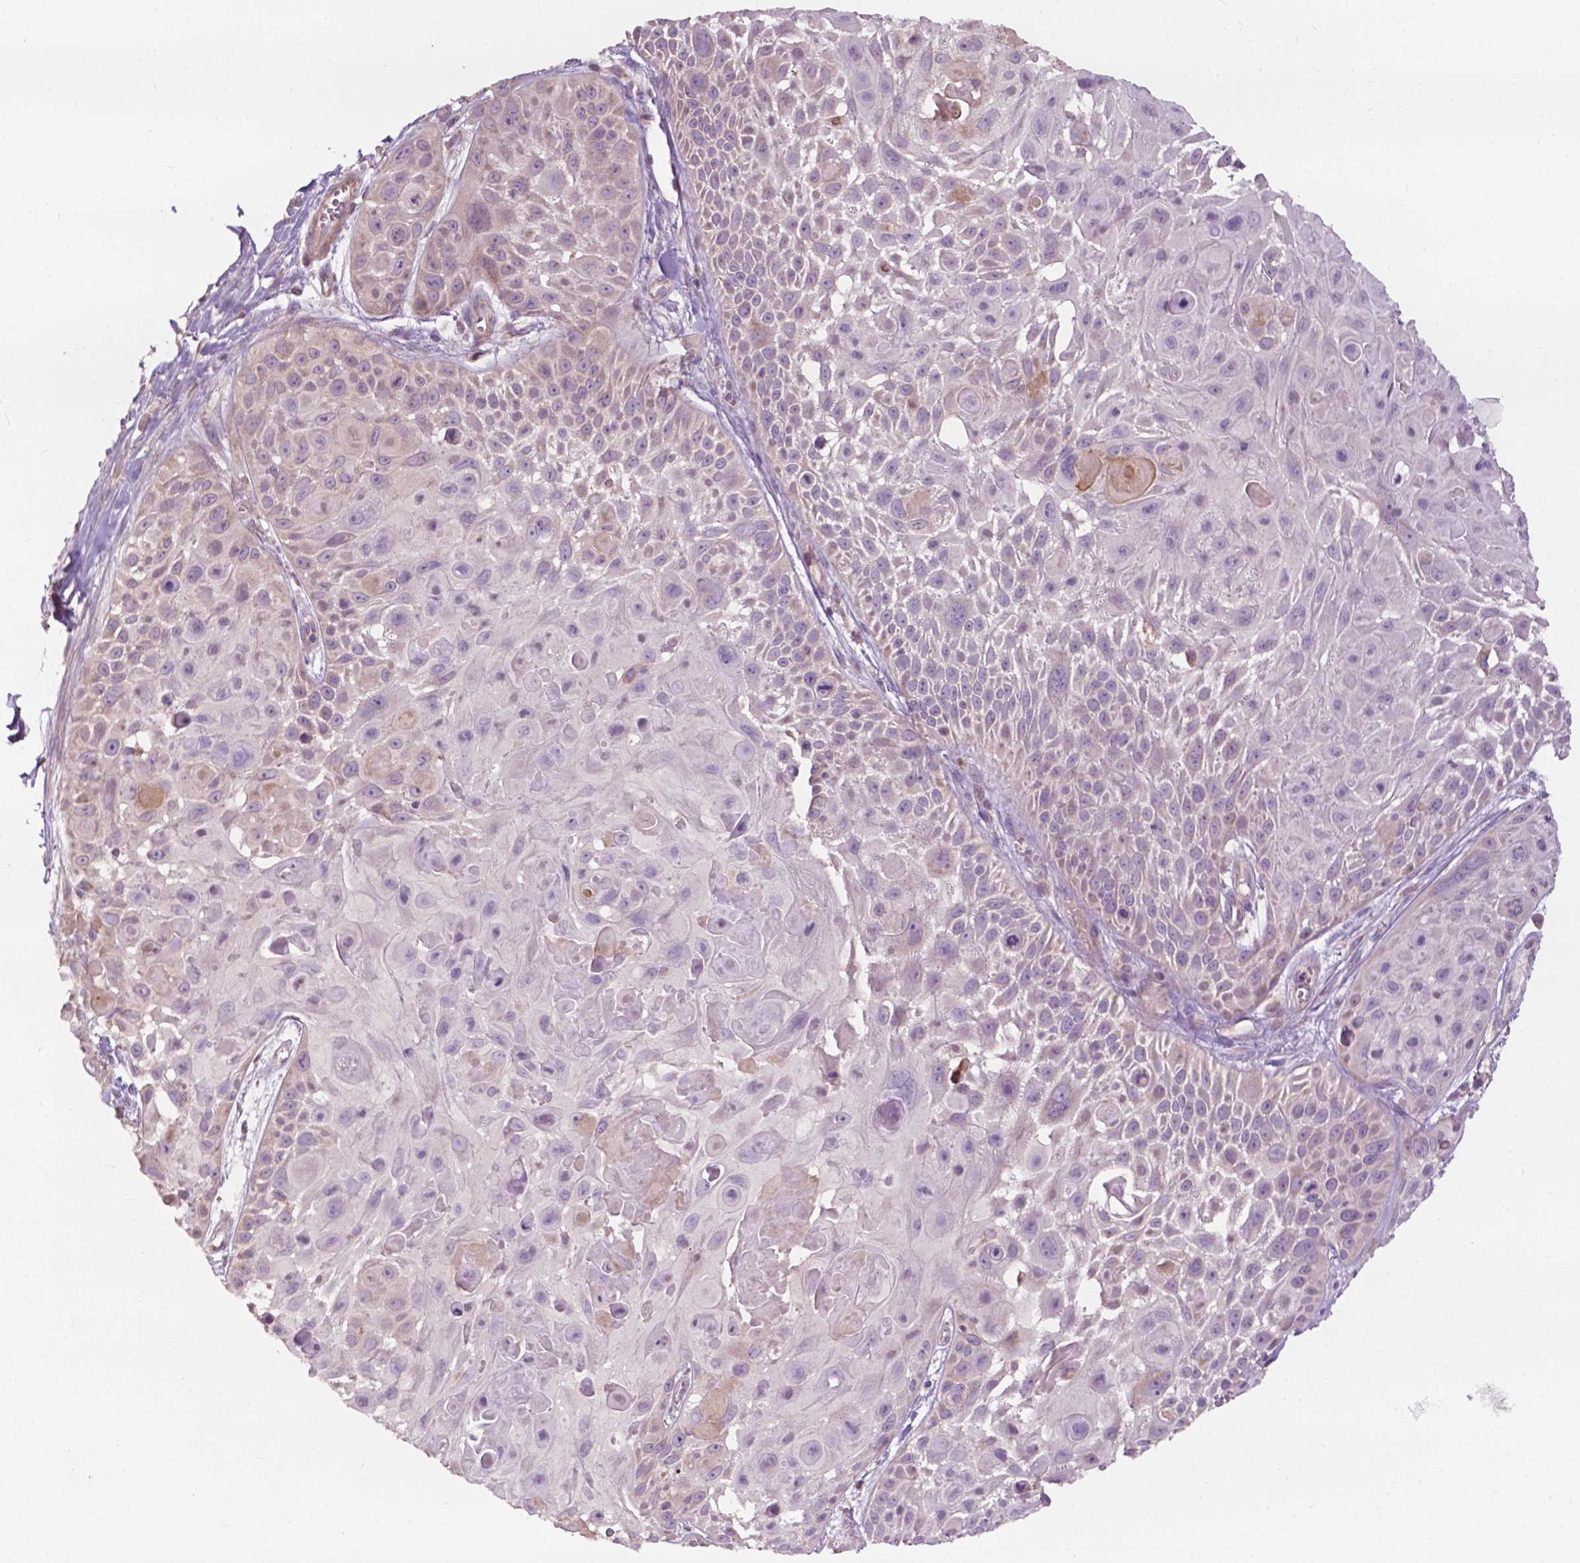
{"staining": {"intensity": "weak", "quantity": "25%-75%", "location": "cytoplasmic/membranous"}, "tissue": "skin cancer", "cell_type": "Tumor cells", "image_type": "cancer", "snomed": [{"axis": "morphology", "description": "Squamous cell carcinoma, NOS"}, {"axis": "topography", "description": "Skin"}, {"axis": "topography", "description": "Anal"}], "caption": "A brown stain labels weak cytoplasmic/membranous staining of a protein in human squamous cell carcinoma (skin) tumor cells. Immunohistochemistry stains the protein in brown and the nuclei are stained blue.", "gene": "NDUFA10", "patient": {"sex": "female", "age": 75}}